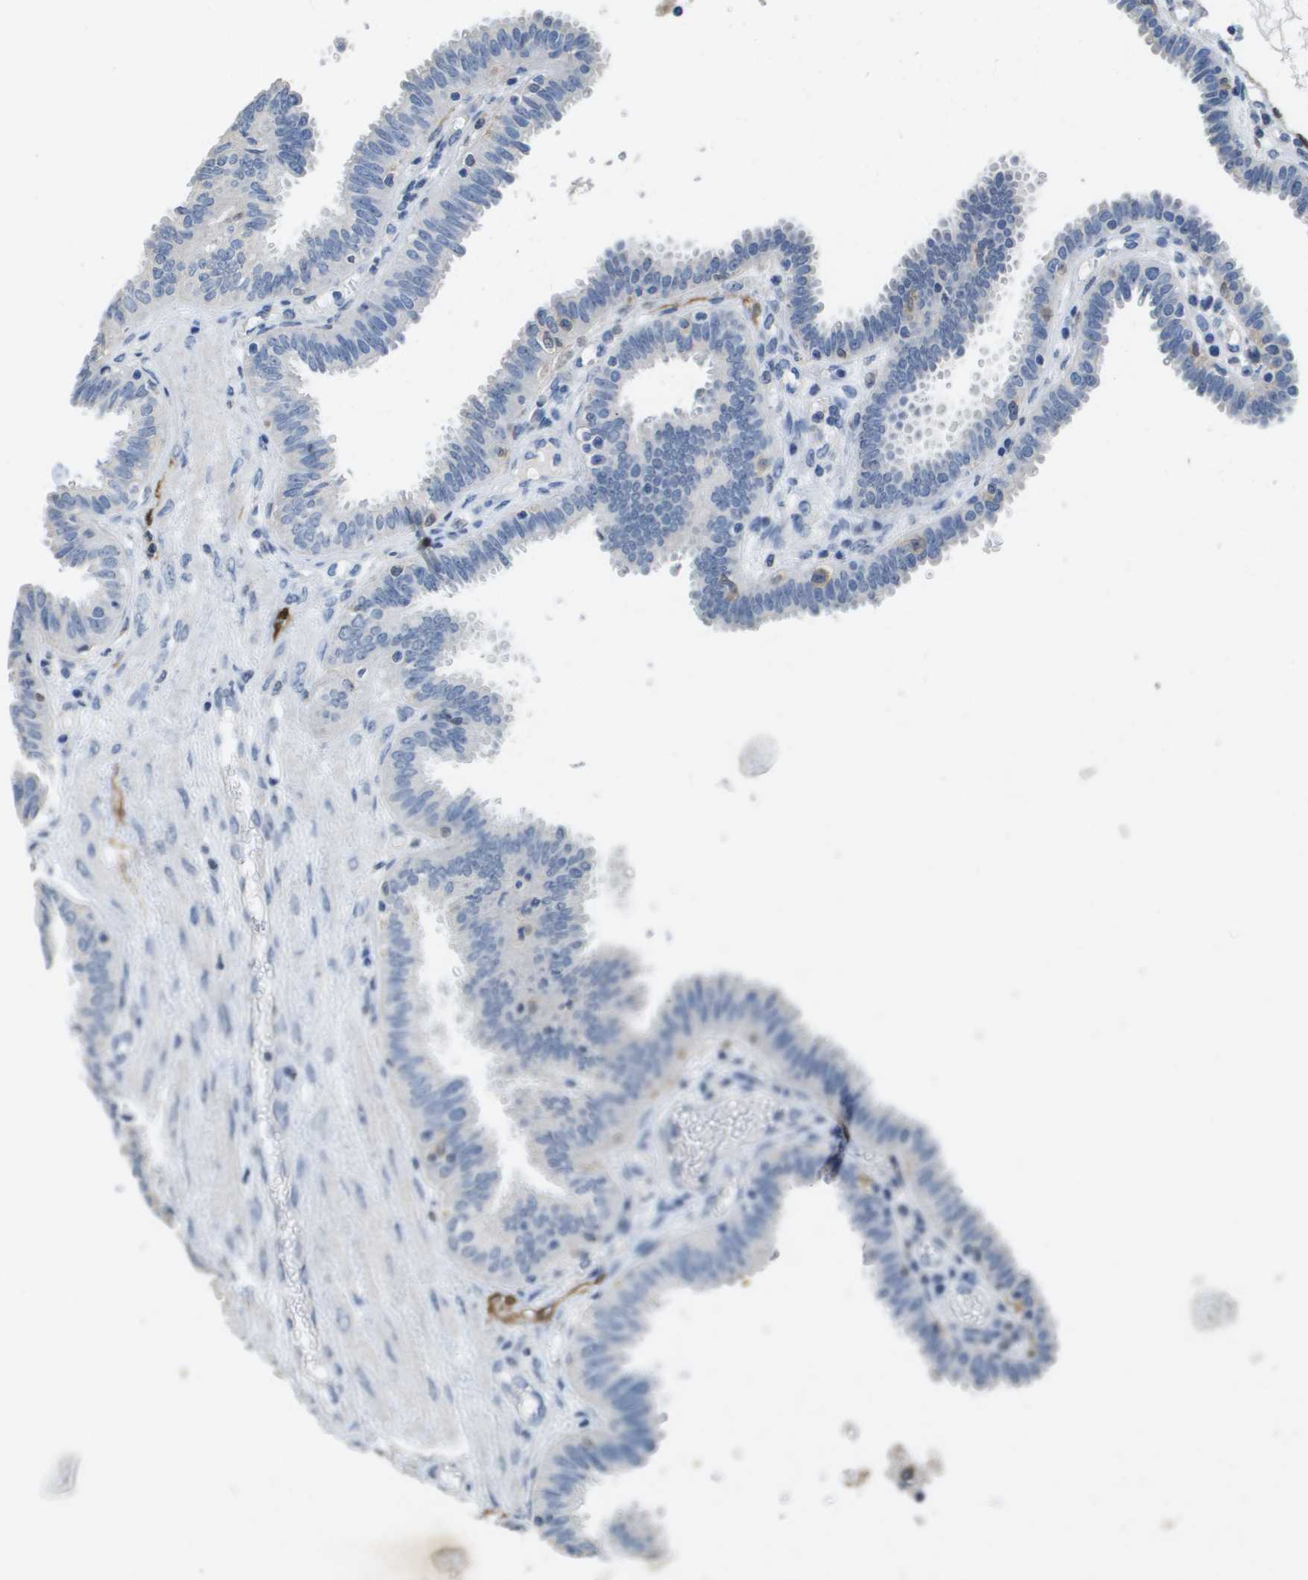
{"staining": {"intensity": "negative", "quantity": "none", "location": "none"}, "tissue": "fallopian tube", "cell_type": "Glandular cells", "image_type": "normal", "snomed": [{"axis": "morphology", "description": "Normal tissue, NOS"}, {"axis": "topography", "description": "Fallopian tube"}], "caption": "The photomicrograph displays no significant staining in glandular cells of fallopian tube.", "gene": "FABP5", "patient": {"sex": "female", "age": 32}}